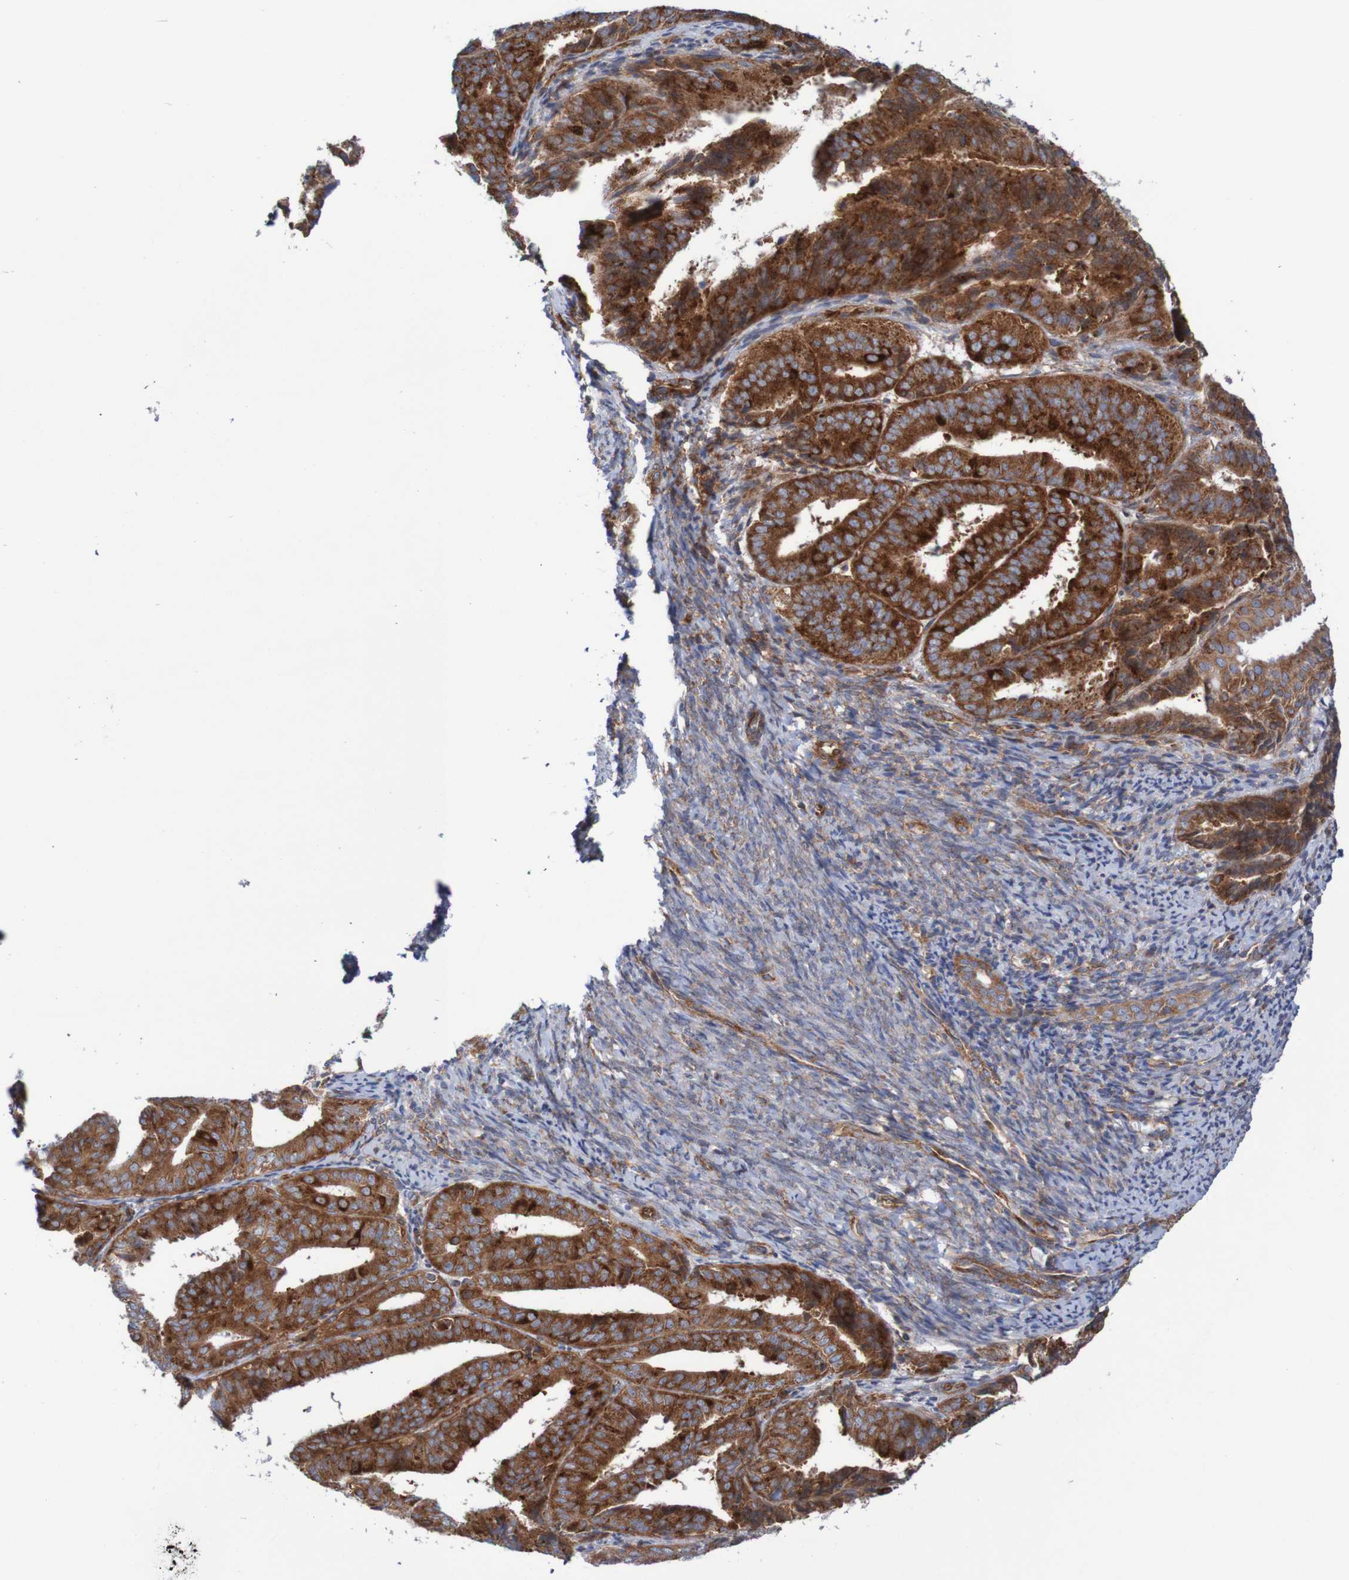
{"staining": {"intensity": "strong", "quantity": ">75%", "location": "cytoplasmic/membranous"}, "tissue": "endometrial cancer", "cell_type": "Tumor cells", "image_type": "cancer", "snomed": [{"axis": "morphology", "description": "Adenocarcinoma, NOS"}, {"axis": "topography", "description": "Endometrium"}], "caption": "IHC histopathology image of human endometrial cancer stained for a protein (brown), which displays high levels of strong cytoplasmic/membranous staining in approximately >75% of tumor cells.", "gene": "FXR2", "patient": {"sex": "female", "age": 63}}